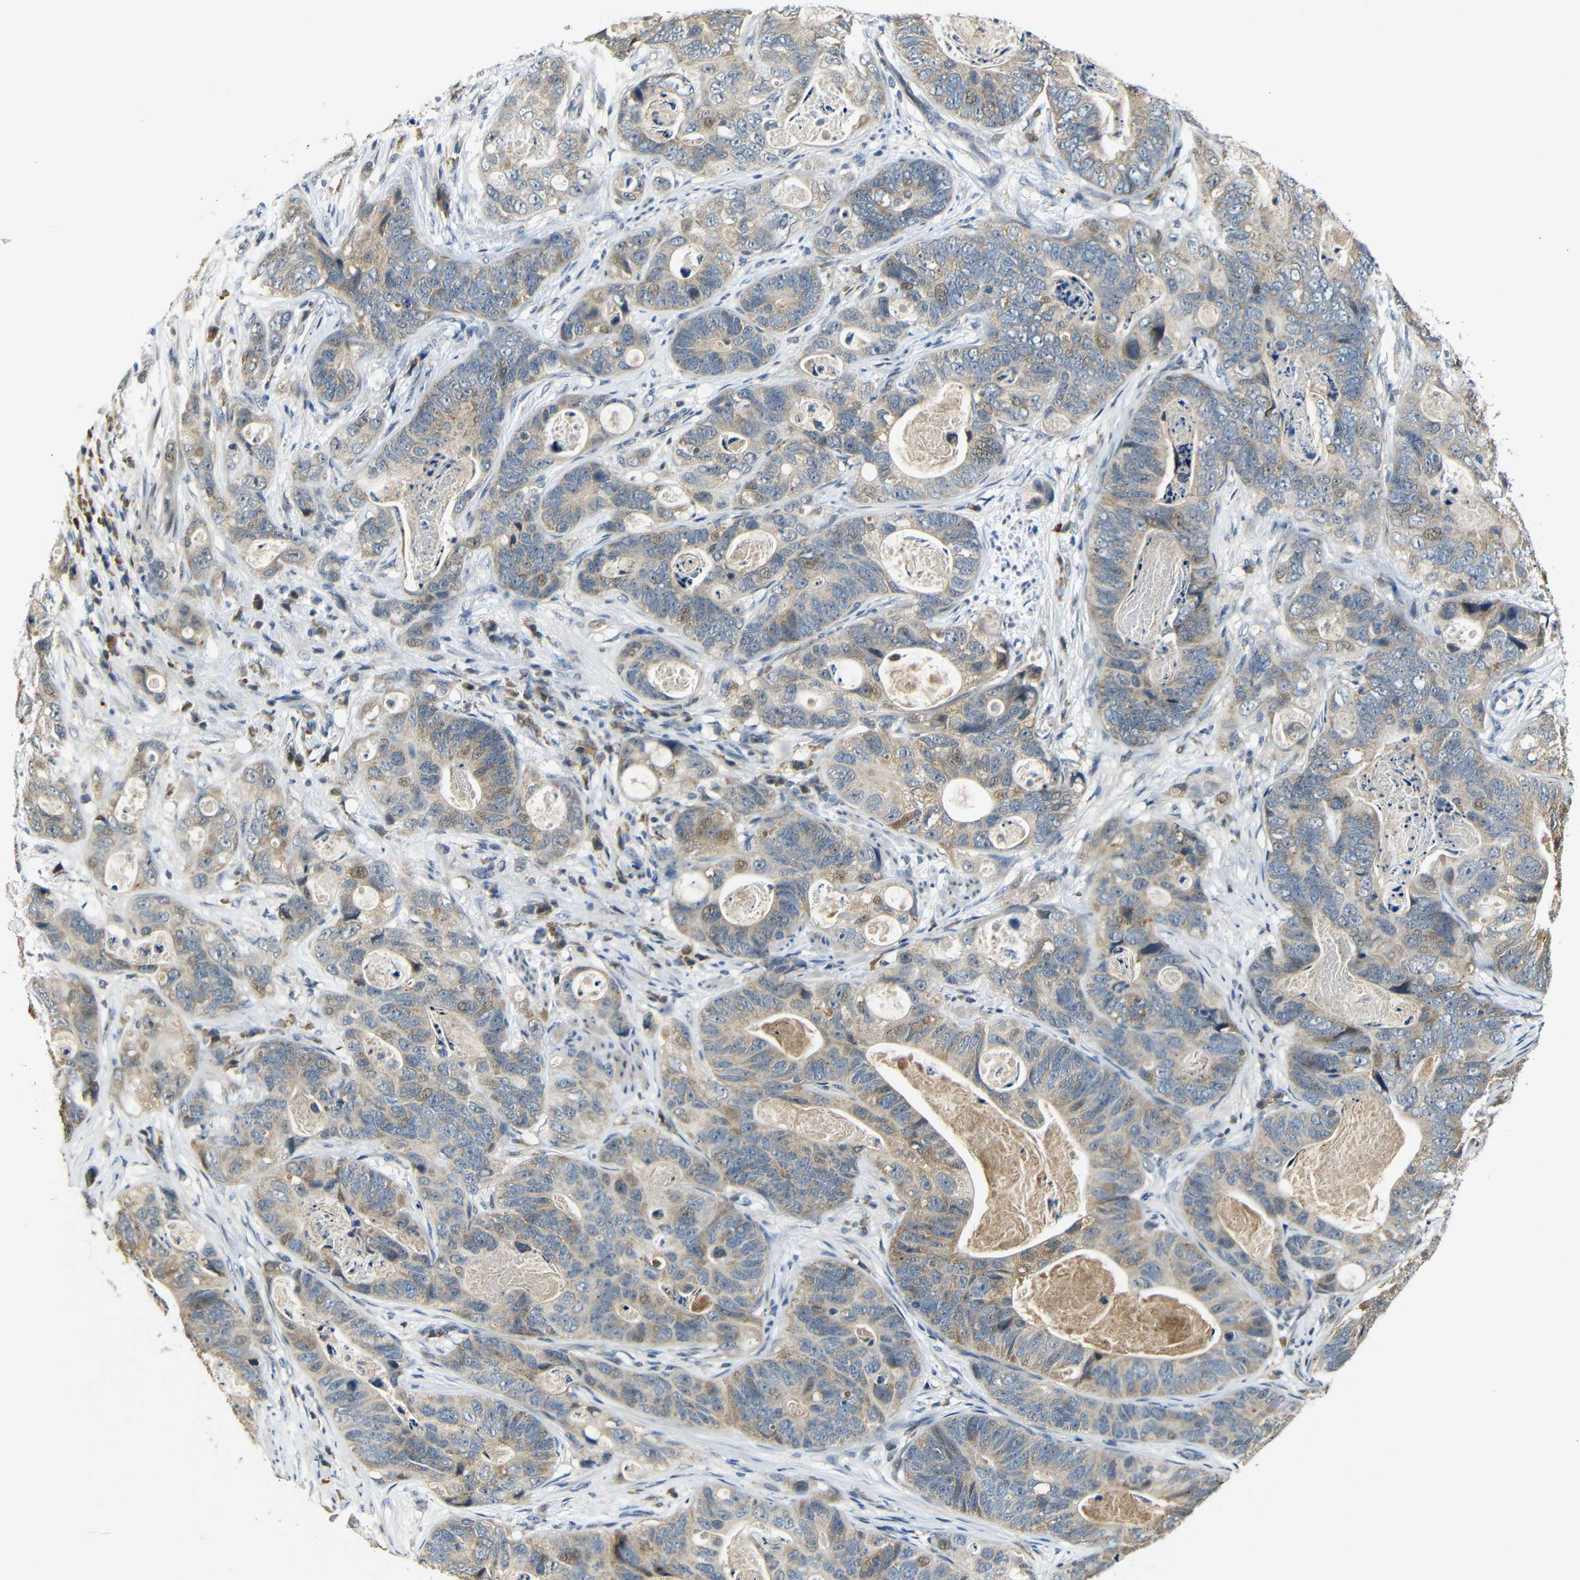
{"staining": {"intensity": "weak", "quantity": ">75%", "location": "cytoplasmic/membranous"}, "tissue": "stomach cancer", "cell_type": "Tumor cells", "image_type": "cancer", "snomed": [{"axis": "morphology", "description": "Adenocarcinoma, NOS"}, {"axis": "topography", "description": "Stomach"}], "caption": "A micrograph showing weak cytoplasmic/membranous positivity in about >75% of tumor cells in stomach adenocarcinoma, as visualized by brown immunohistochemical staining.", "gene": "KAZALD1", "patient": {"sex": "female", "age": 89}}